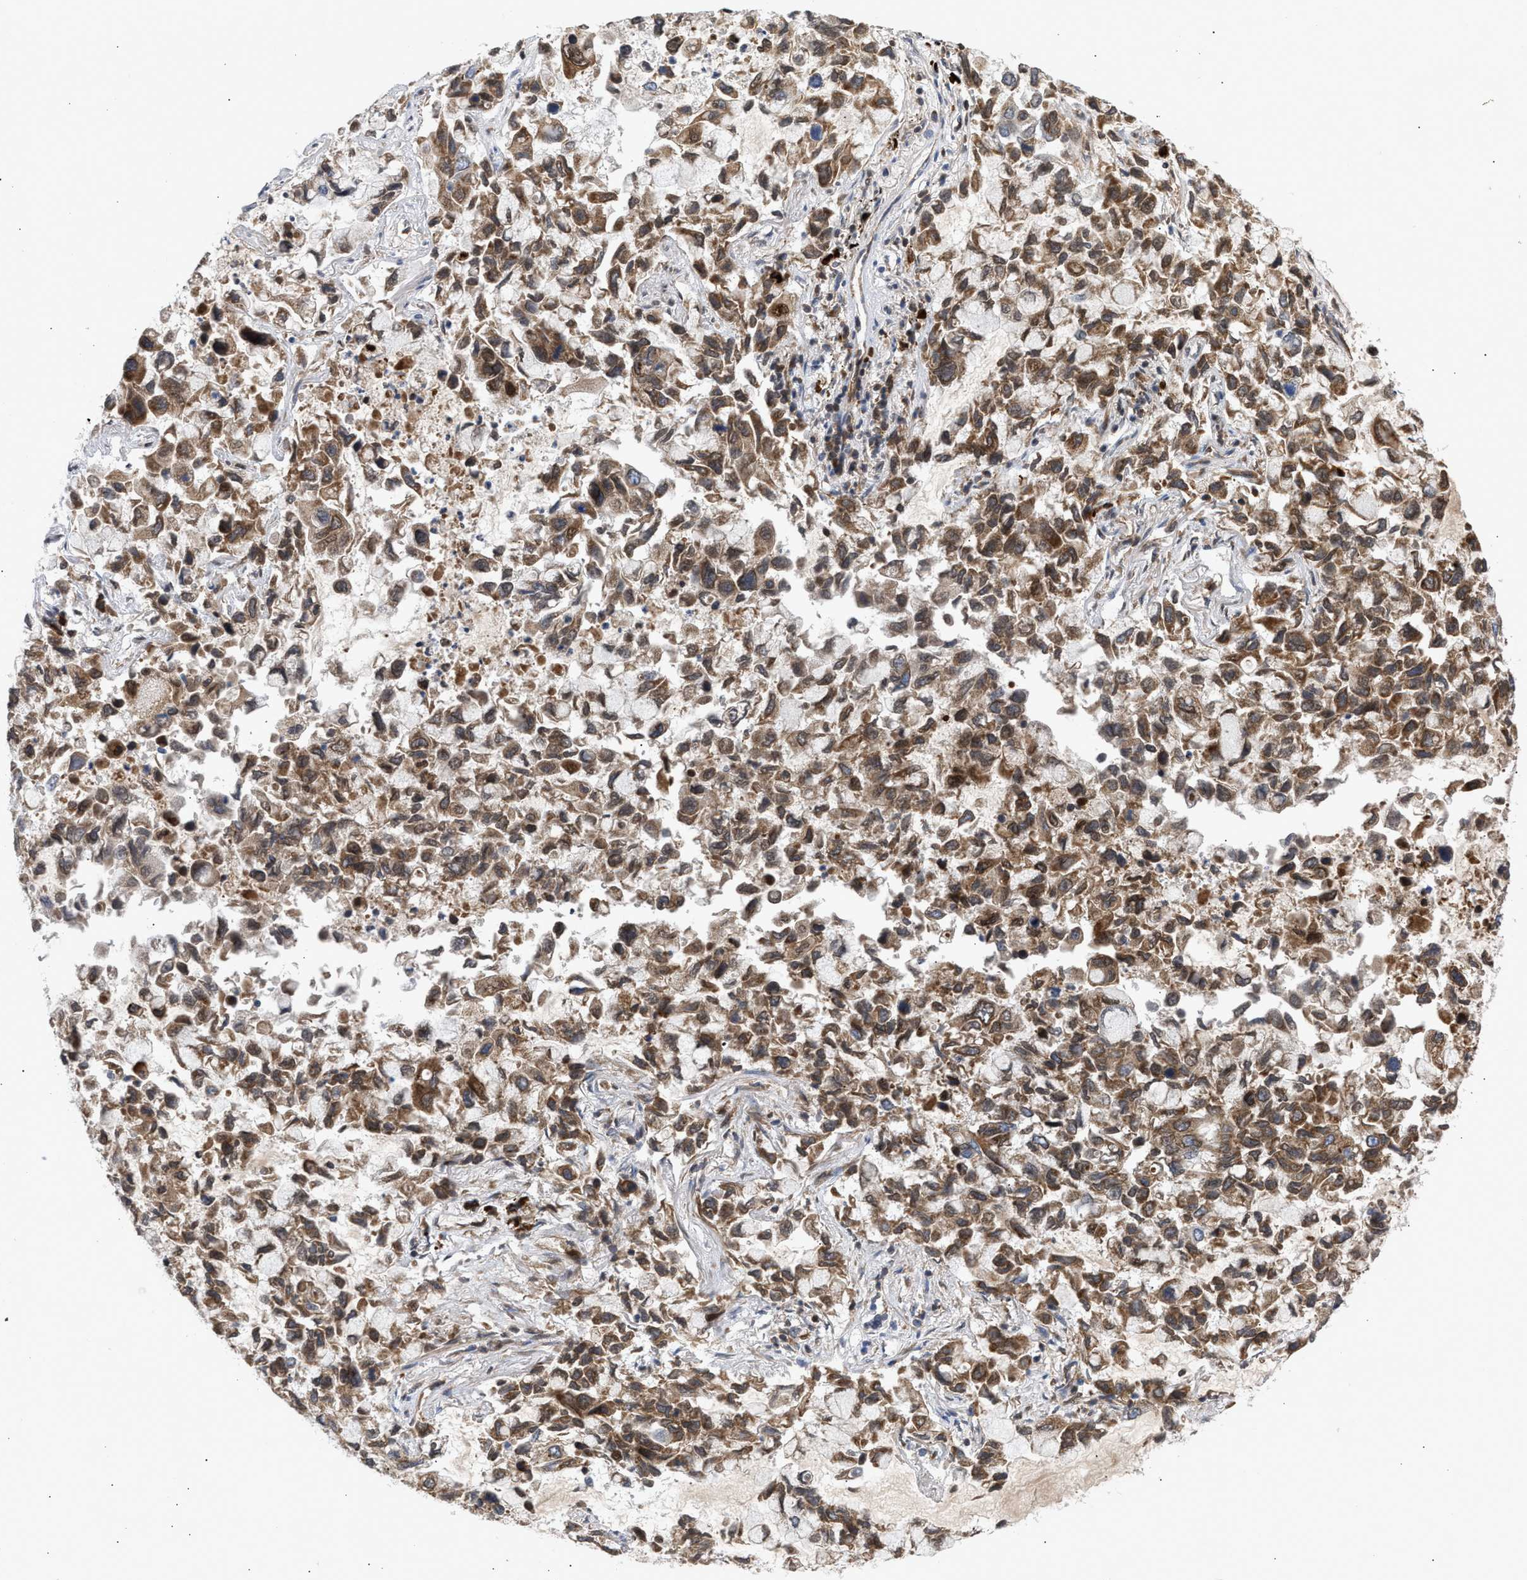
{"staining": {"intensity": "moderate", "quantity": ">75%", "location": "cytoplasmic/membranous"}, "tissue": "lung cancer", "cell_type": "Tumor cells", "image_type": "cancer", "snomed": [{"axis": "morphology", "description": "Adenocarcinoma, NOS"}, {"axis": "topography", "description": "Lung"}], "caption": "Immunohistochemical staining of human lung adenocarcinoma displays moderate cytoplasmic/membranous protein positivity in approximately >75% of tumor cells.", "gene": "NUP62", "patient": {"sex": "male", "age": 64}}